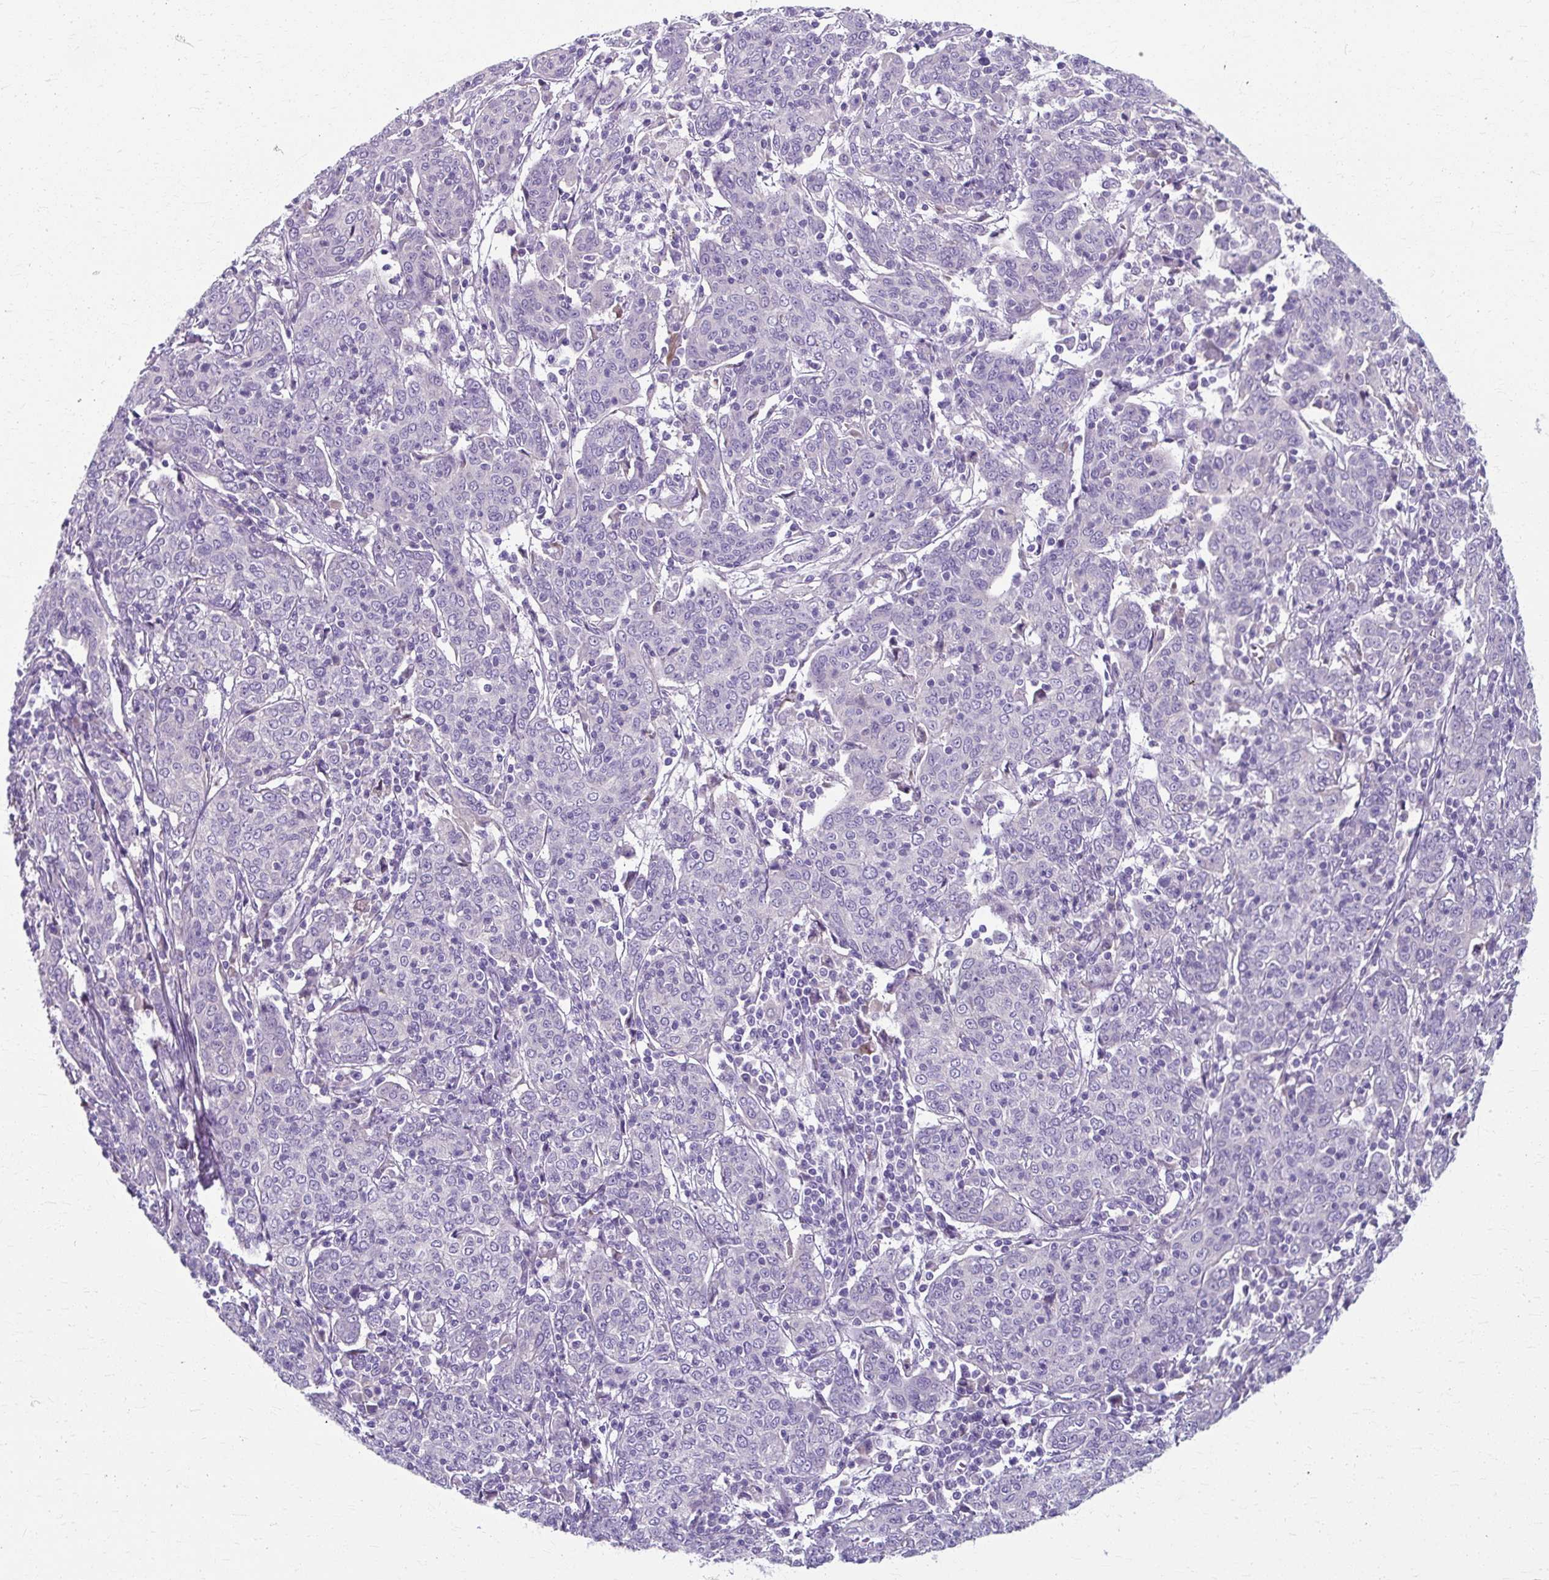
{"staining": {"intensity": "negative", "quantity": "none", "location": "none"}, "tissue": "cervical cancer", "cell_type": "Tumor cells", "image_type": "cancer", "snomed": [{"axis": "morphology", "description": "Squamous cell carcinoma, NOS"}, {"axis": "topography", "description": "Cervix"}], "caption": "The histopathology image demonstrates no significant staining in tumor cells of cervical cancer (squamous cell carcinoma). Nuclei are stained in blue.", "gene": "ZNF555", "patient": {"sex": "female", "age": 67}}